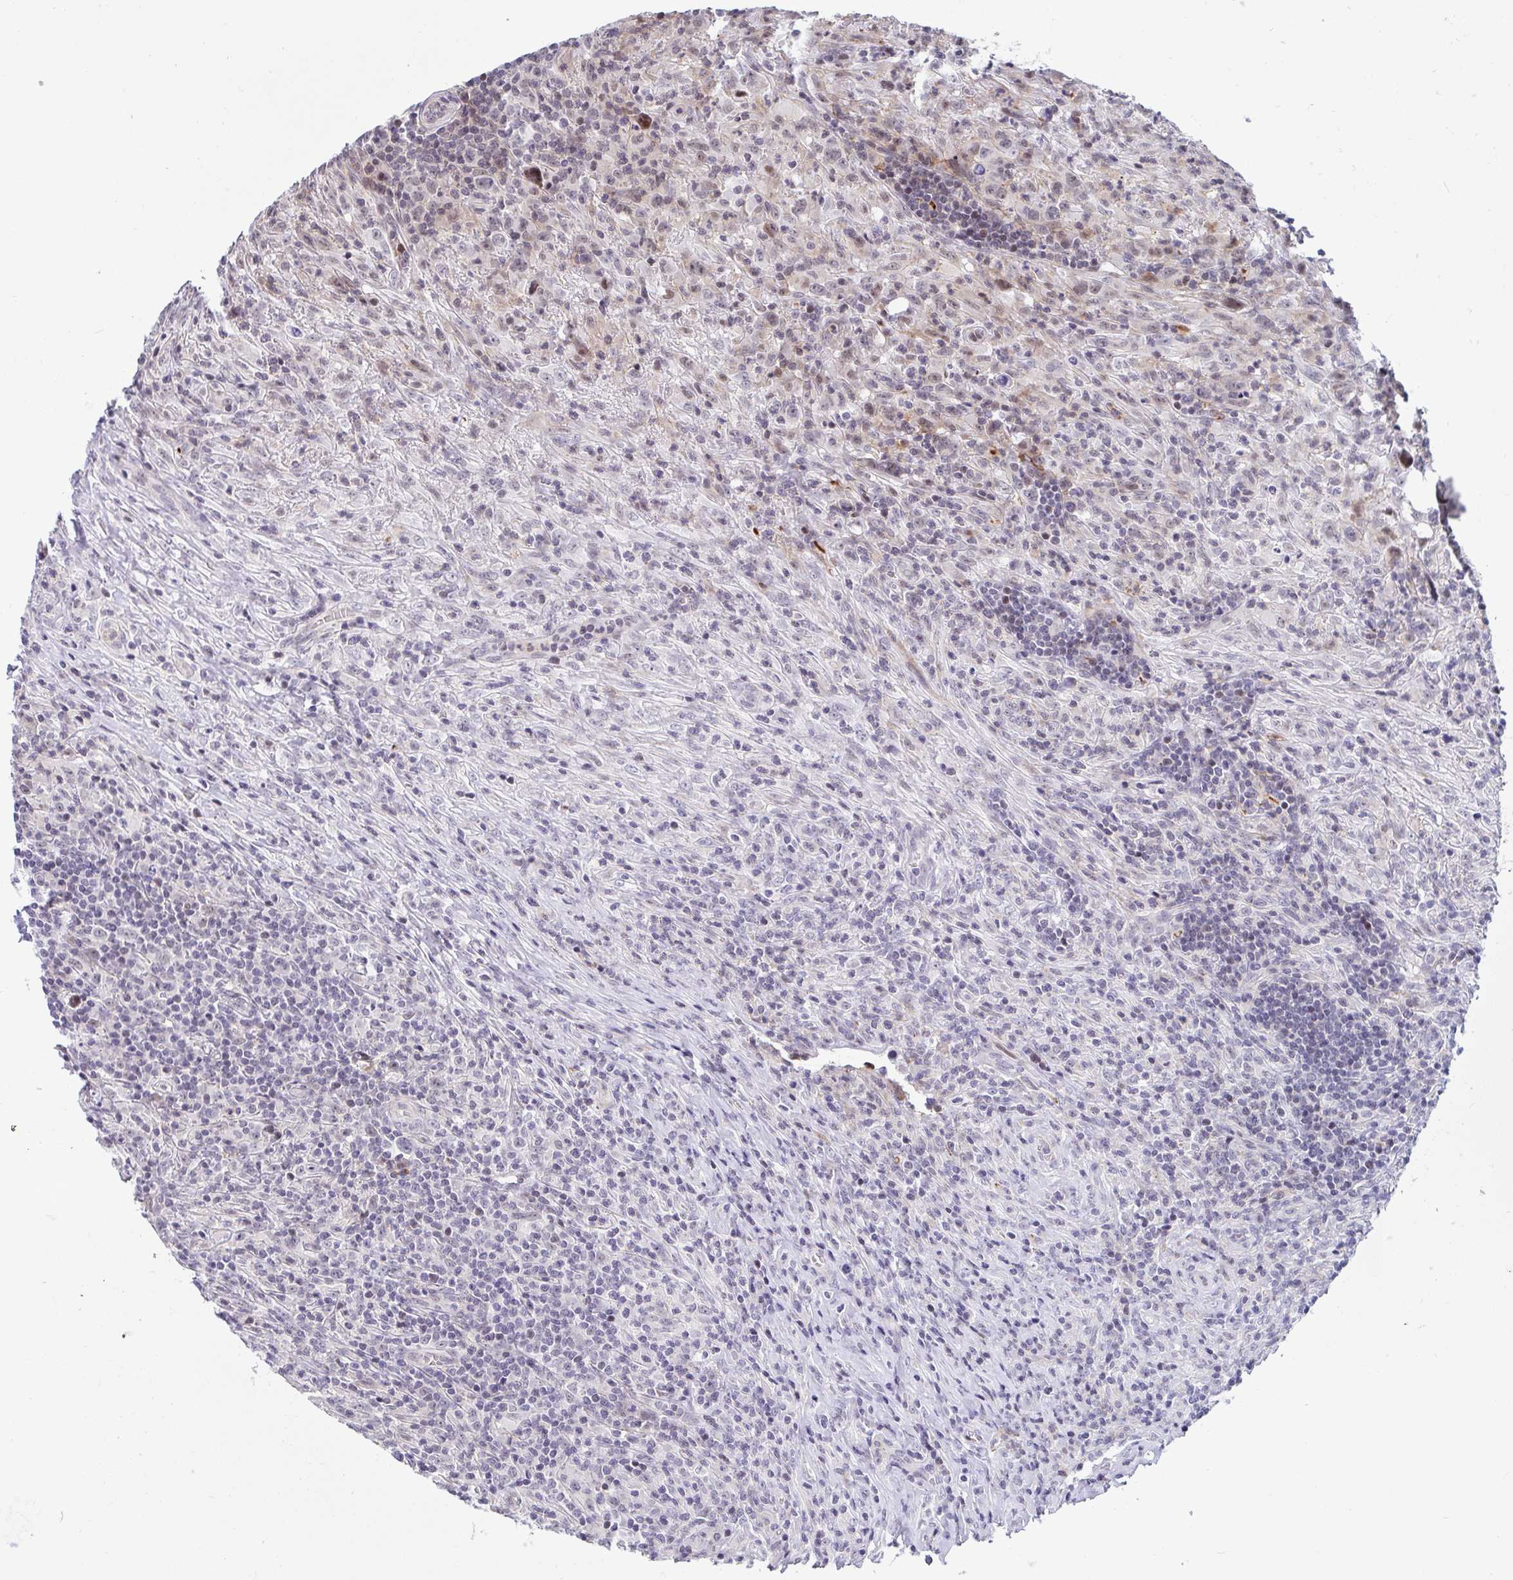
{"staining": {"intensity": "negative", "quantity": "none", "location": "none"}, "tissue": "lymphoma", "cell_type": "Tumor cells", "image_type": "cancer", "snomed": [{"axis": "morphology", "description": "Hodgkin's disease, NOS"}, {"axis": "topography", "description": "Lymph node"}], "caption": "The IHC image has no significant expression in tumor cells of Hodgkin's disease tissue.", "gene": "WDR72", "patient": {"sex": "female", "age": 18}}